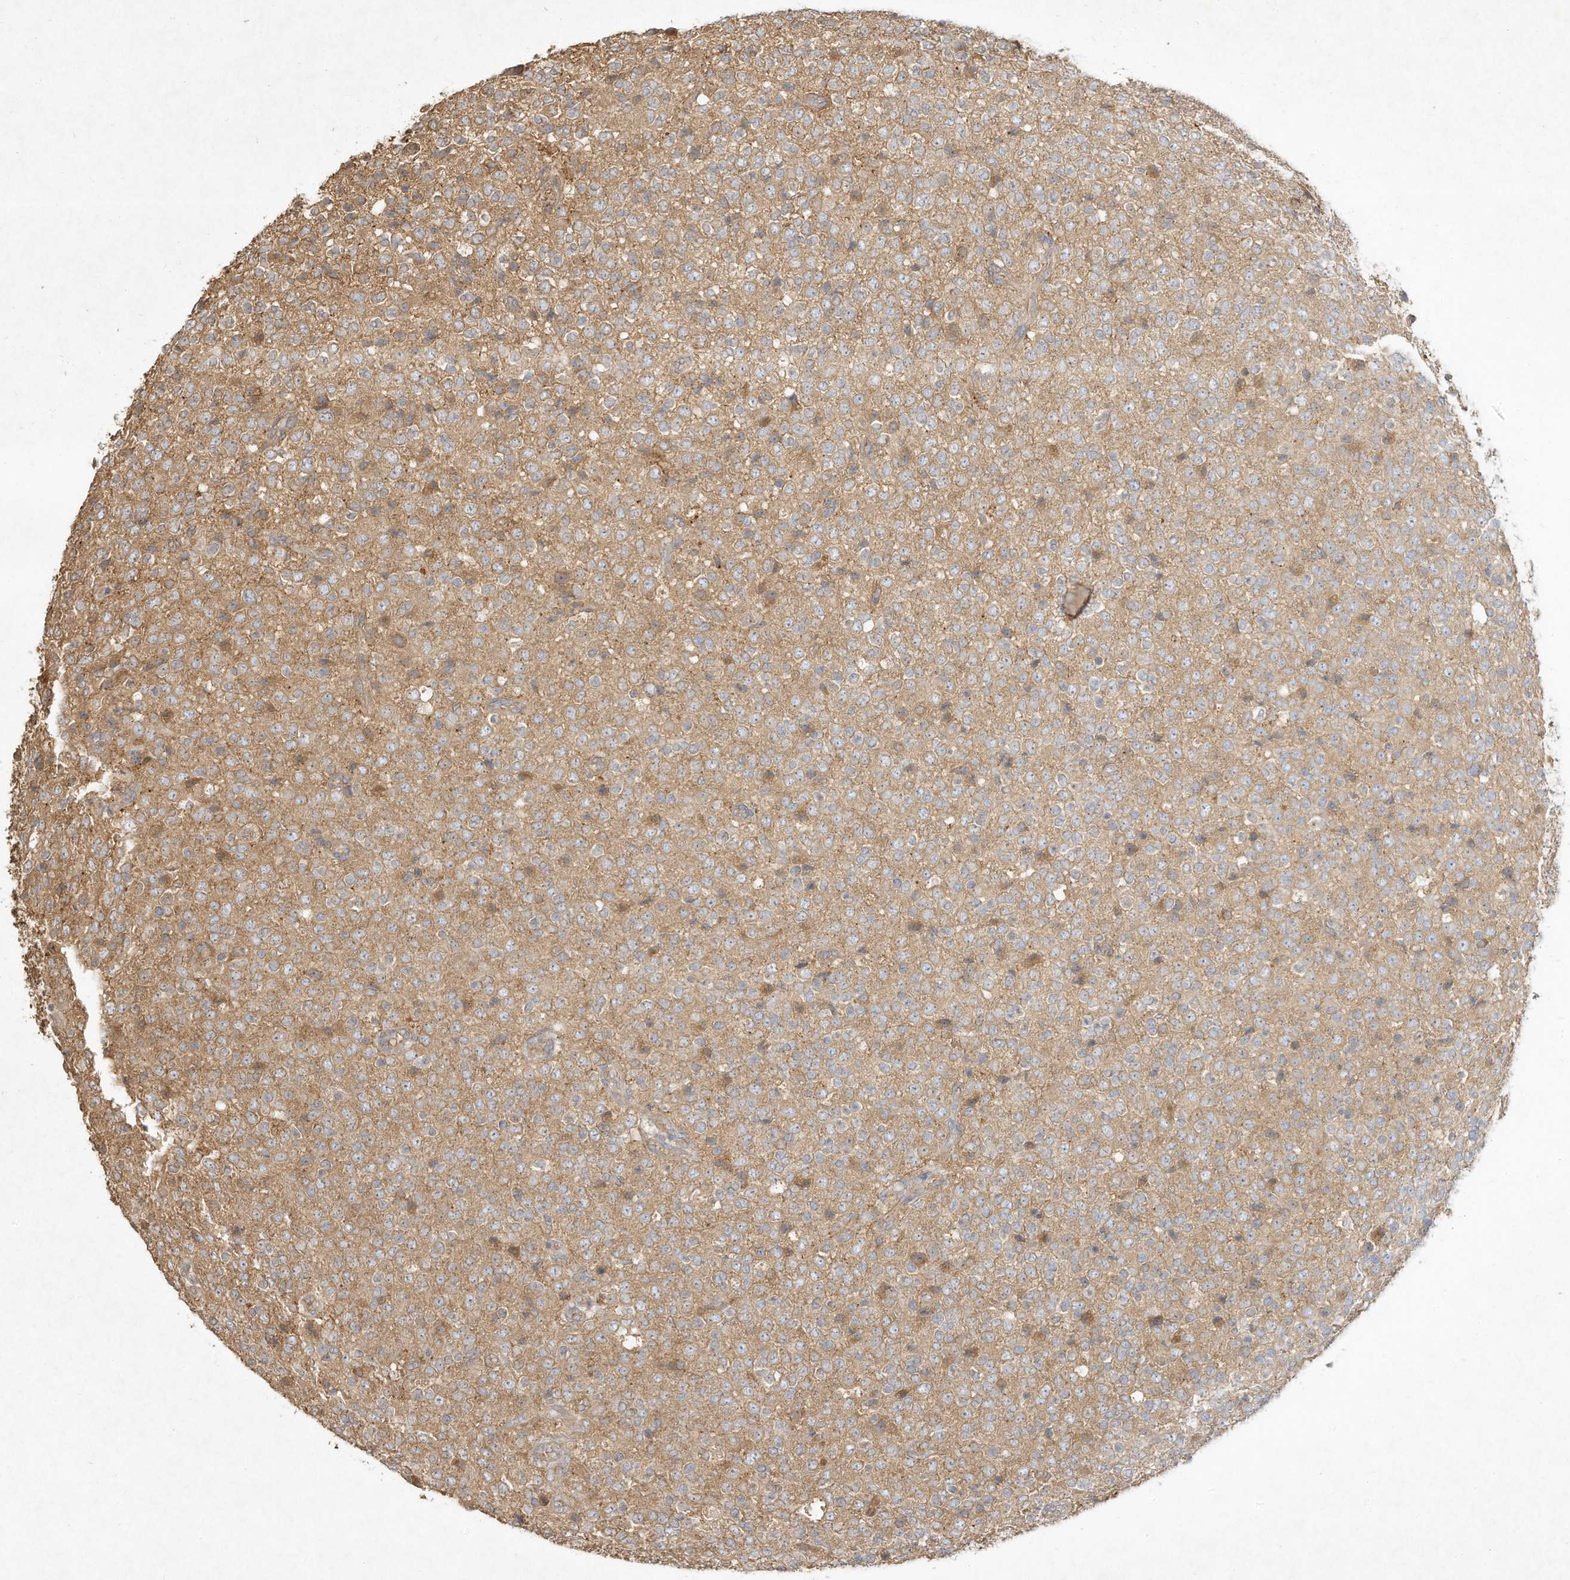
{"staining": {"intensity": "weak", "quantity": "25%-75%", "location": "cytoplasmic/membranous"}, "tissue": "glioma", "cell_type": "Tumor cells", "image_type": "cancer", "snomed": [{"axis": "morphology", "description": "Glioma, malignant, High grade"}, {"axis": "topography", "description": "pancreas cauda"}], "caption": "Weak cytoplasmic/membranous positivity is present in about 25%-75% of tumor cells in malignant high-grade glioma. The staining was performed using DAB to visualize the protein expression in brown, while the nuclei were stained in blue with hematoxylin (Magnification: 20x).", "gene": "DYNC1I2", "patient": {"sex": "male", "age": 60}}